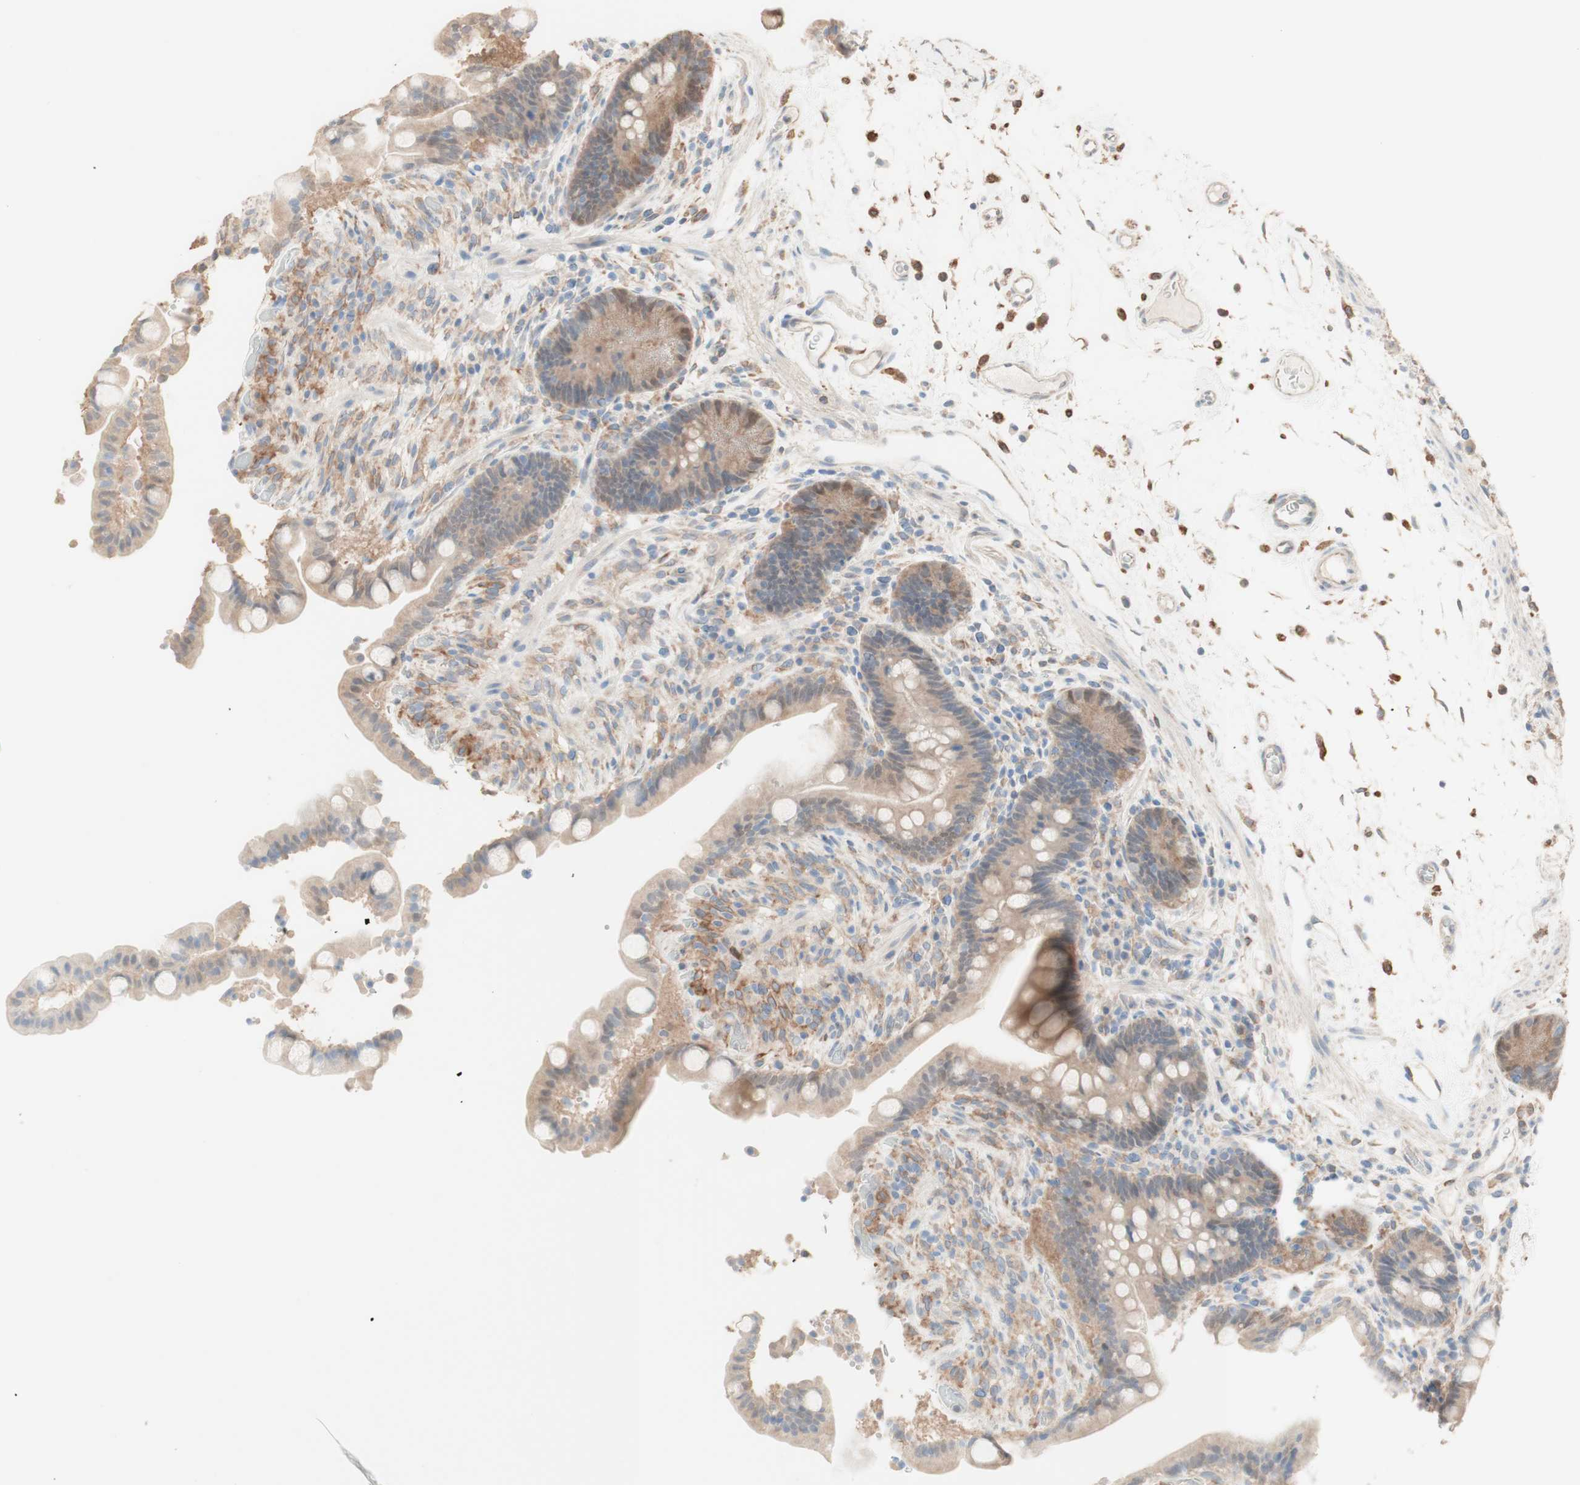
{"staining": {"intensity": "weak", "quantity": "25%-75%", "location": "cytoplasmic/membranous"}, "tissue": "colon", "cell_type": "Endothelial cells", "image_type": "normal", "snomed": [{"axis": "morphology", "description": "Normal tissue, NOS"}, {"axis": "topography", "description": "Colon"}], "caption": "Colon was stained to show a protein in brown. There is low levels of weak cytoplasmic/membranous expression in approximately 25%-75% of endothelial cells. (DAB (3,3'-diaminobenzidine) IHC, brown staining for protein, blue staining for nuclei).", "gene": "COMT", "patient": {"sex": "male", "age": 73}}